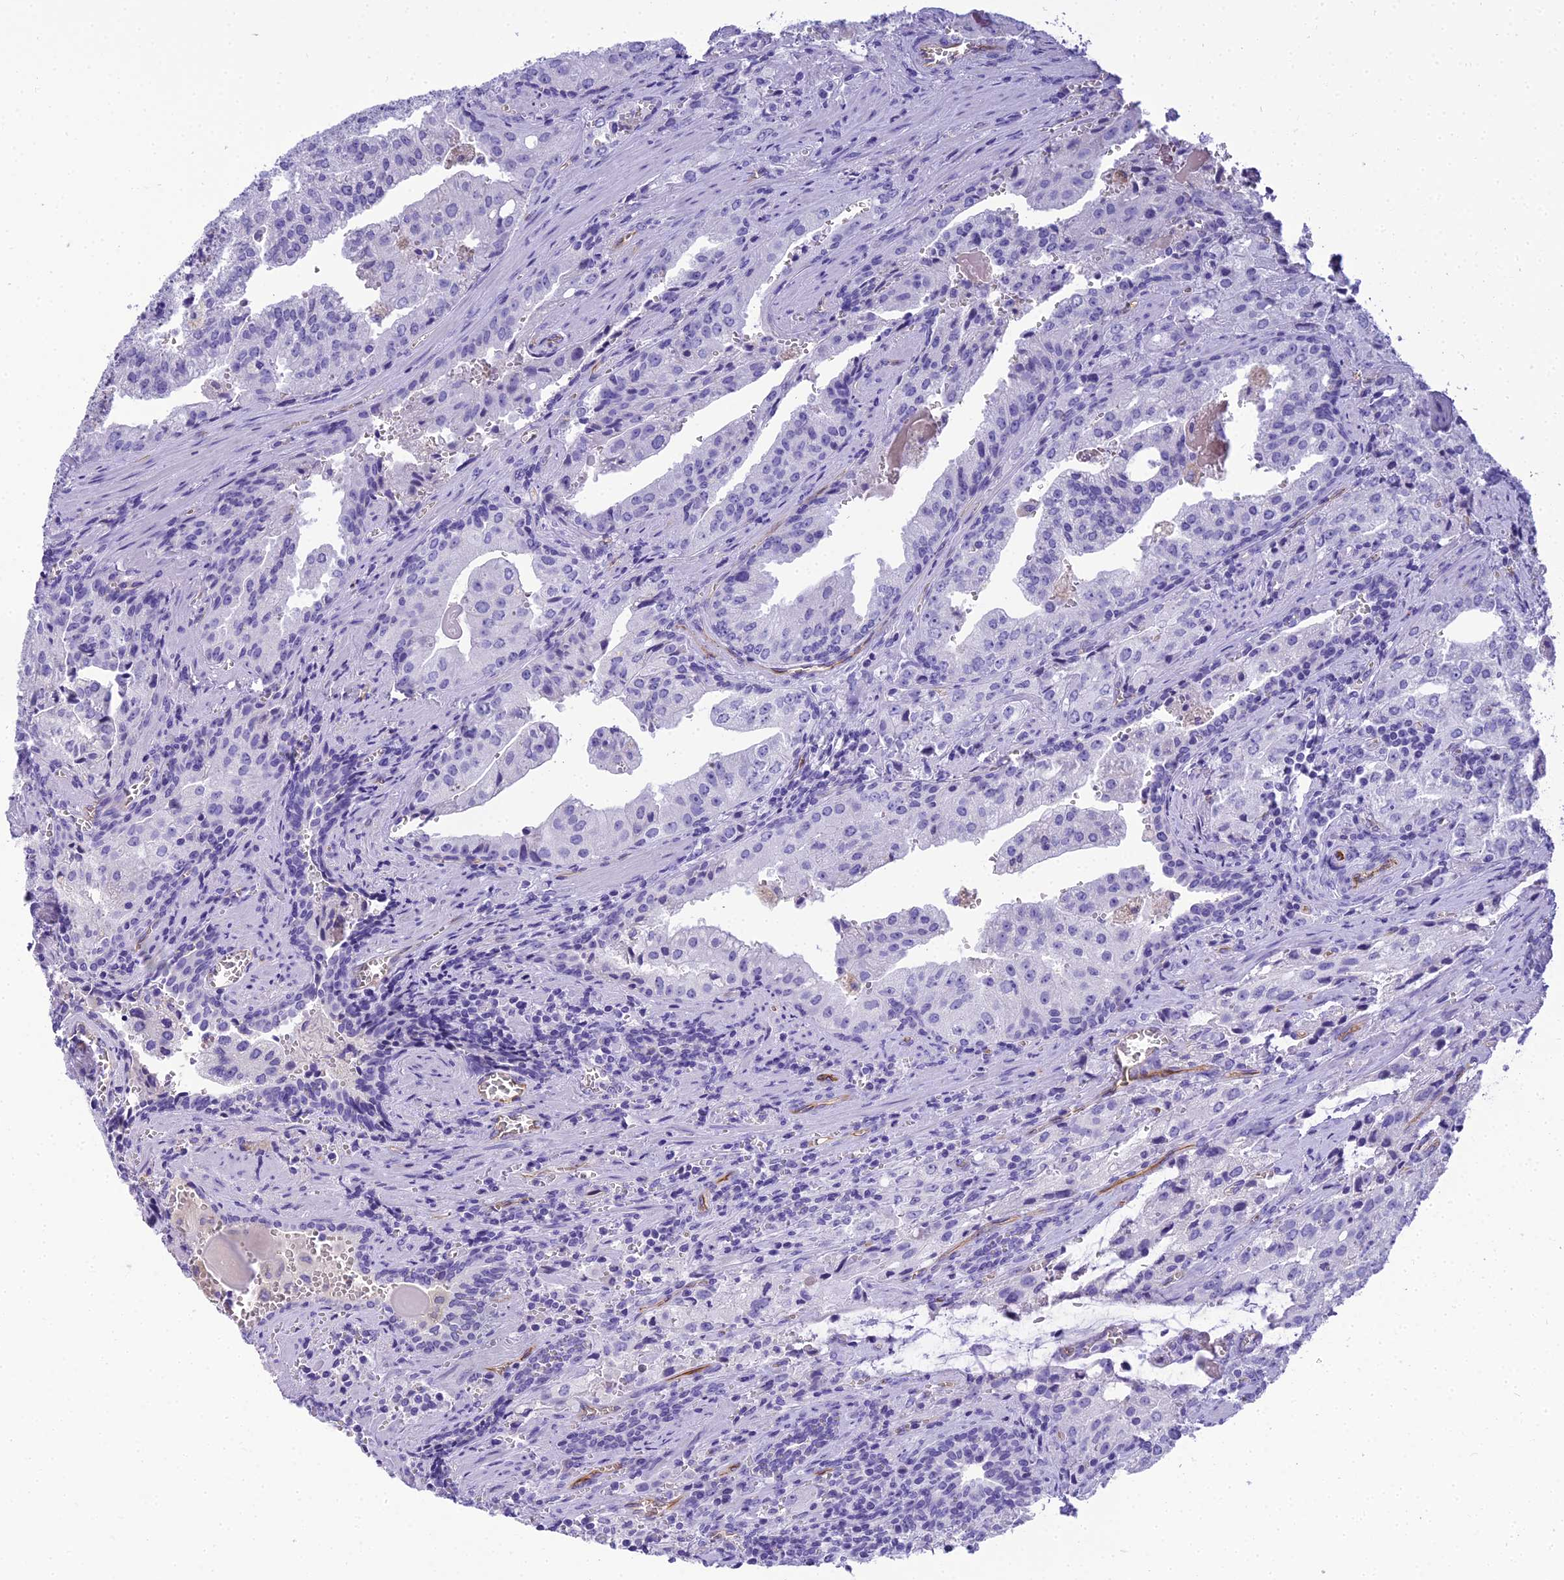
{"staining": {"intensity": "negative", "quantity": "none", "location": "none"}, "tissue": "prostate cancer", "cell_type": "Tumor cells", "image_type": "cancer", "snomed": [{"axis": "morphology", "description": "Adenocarcinoma, High grade"}, {"axis": "topography", "description": "Prostate"}], "caption": "An image of human prostate cancer is negative for staining in tumor cells. (DAB IHC with hematoxylin counter stain).", "gene": "NINJ1", "patient": {"sex": "male", "age": 68}}